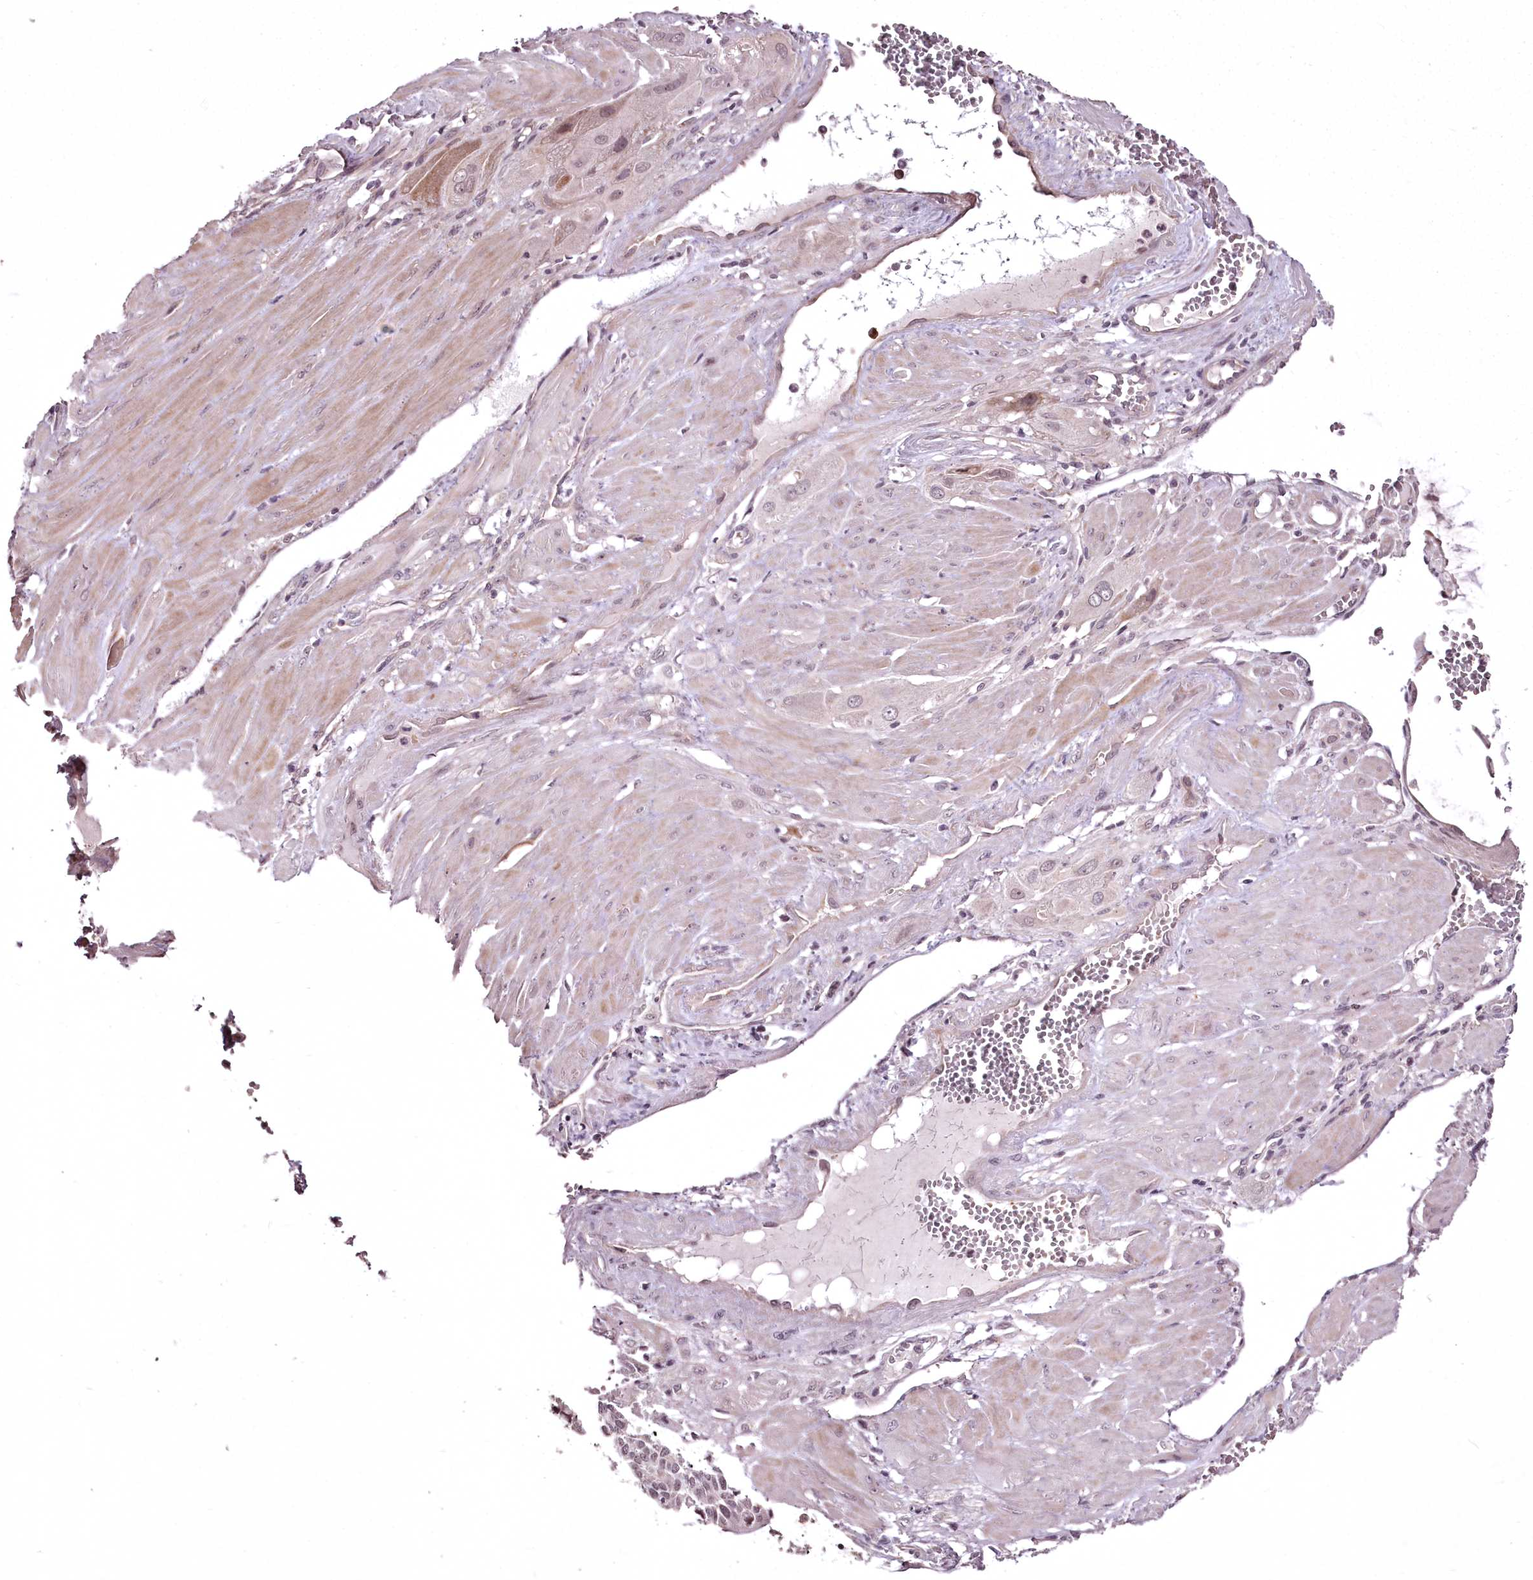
{"staining": {"intensity": "negative", "quantity": "none", "location": "none"}, "tissue": "cervical cancer", "cell_type": "Tumor cells", "image_type": "cancer", "snomed": [{"axis": "morphology", "description": "Squamous cell carcinoma, NOS"}, {"axis": "topography", "description": "Cervix"}], "caption": "The IHC image has no significant positivity in tumor cells of cervical squamous cell carcinoma tissue. Brightfield microscopy of immunohistochemistry stained with DAB (3,3'-diaminobenzidine) (brown) and hematoxylin (blue), captured at high magnification.", "gene": "ADRA1D", "patient": {"sex": "female", "age": 34}}